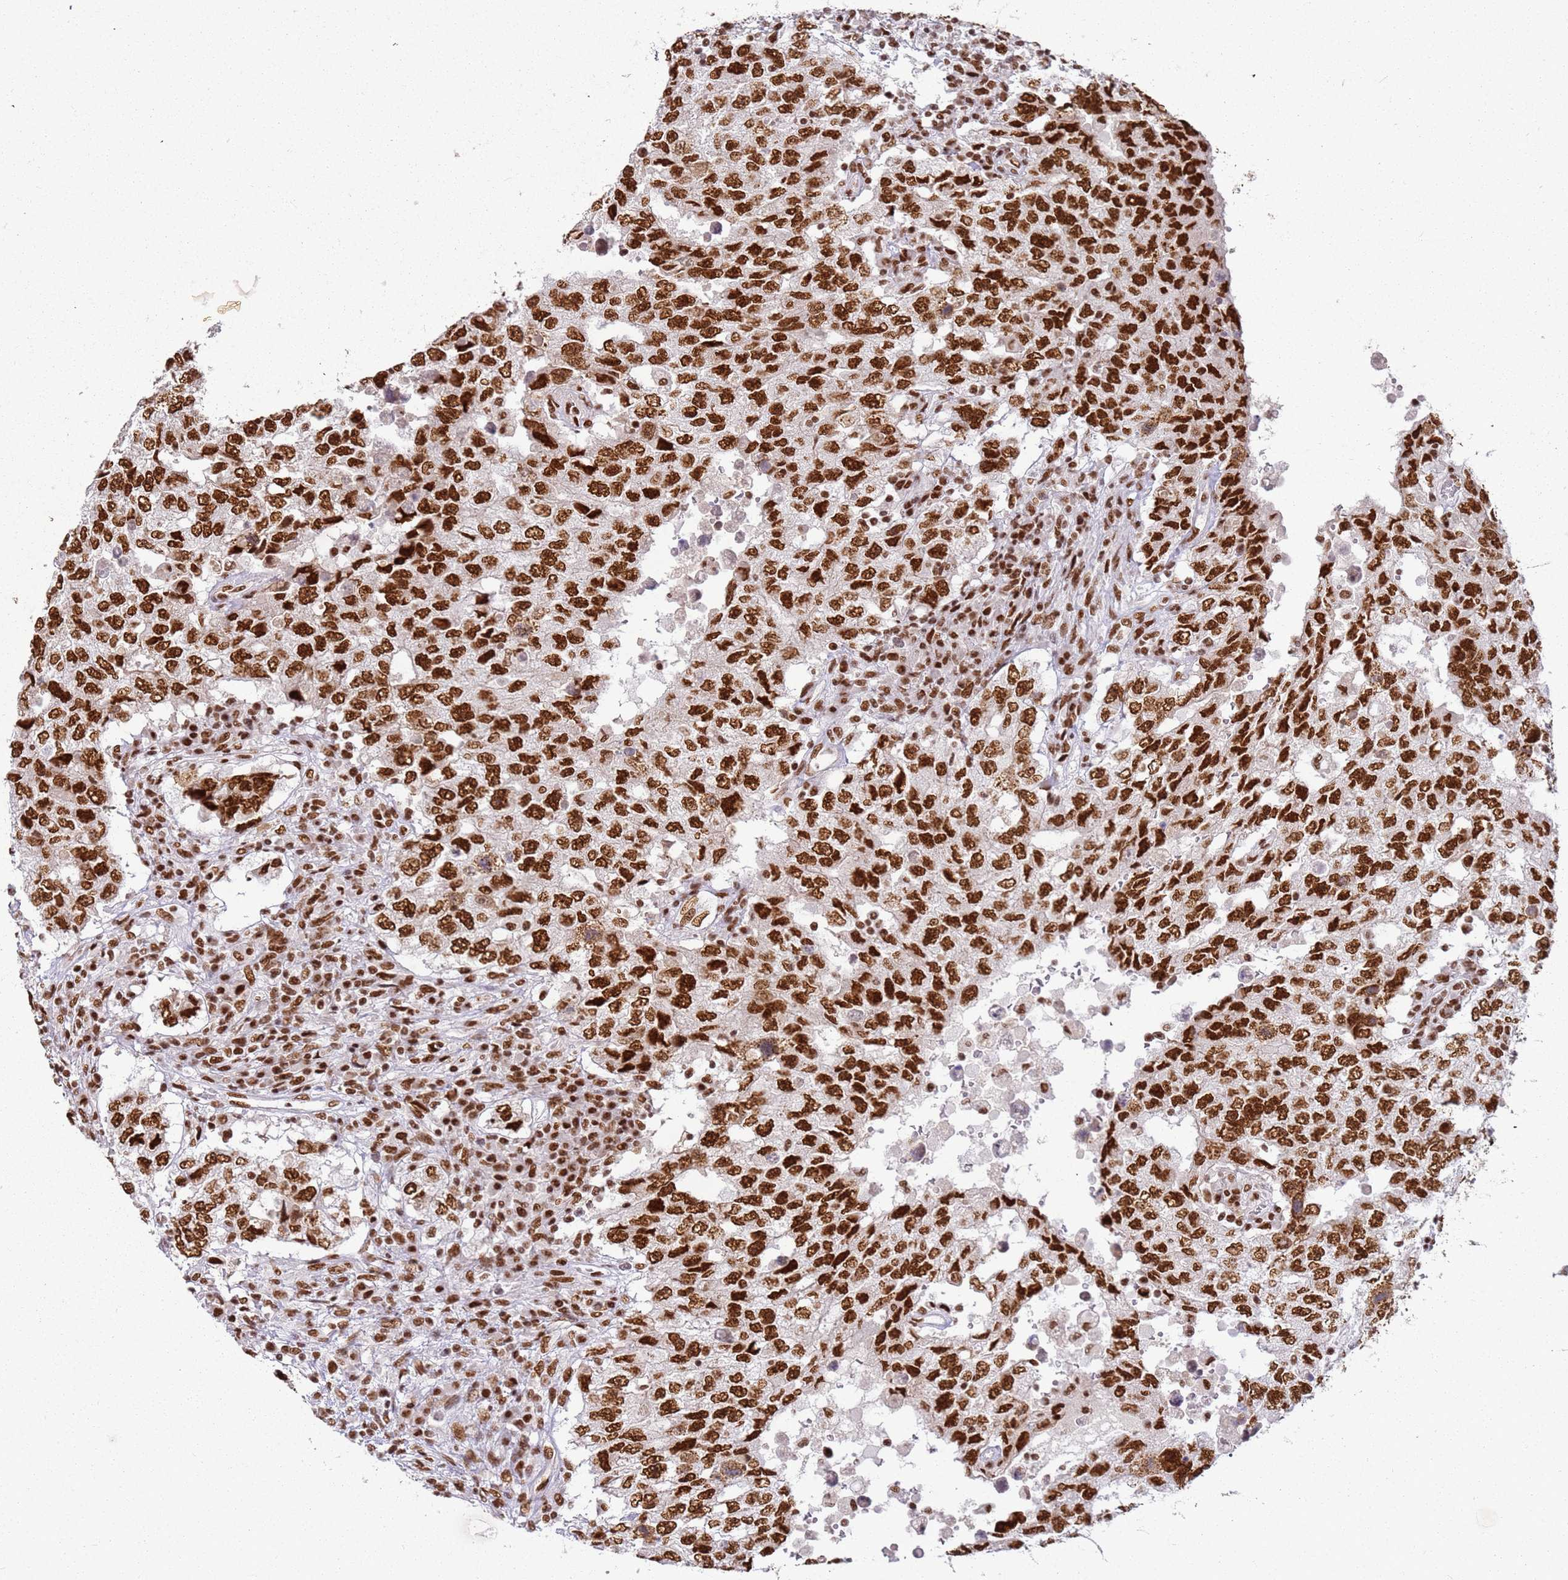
{"staining": {"intensity": "strong", "quantity": ">75%", "location": "nuclear"}, "tissue": "testis cancer", "cell_type": "Tumor cells", "image_type": "cancer", "snomed": [{"axis": "morphology", "description": "Carcinoma, Embryonal, NOS"}, {"axis": "topography", "description": "Testis"}], "caption": "Immunohistochemical staining of testis embryonal carcinoma displays high levels of strong nuclear staining in about >75% of tumor cells.", "gene": "TENT4A", "patient": {"sex": "male", "age": 26}}